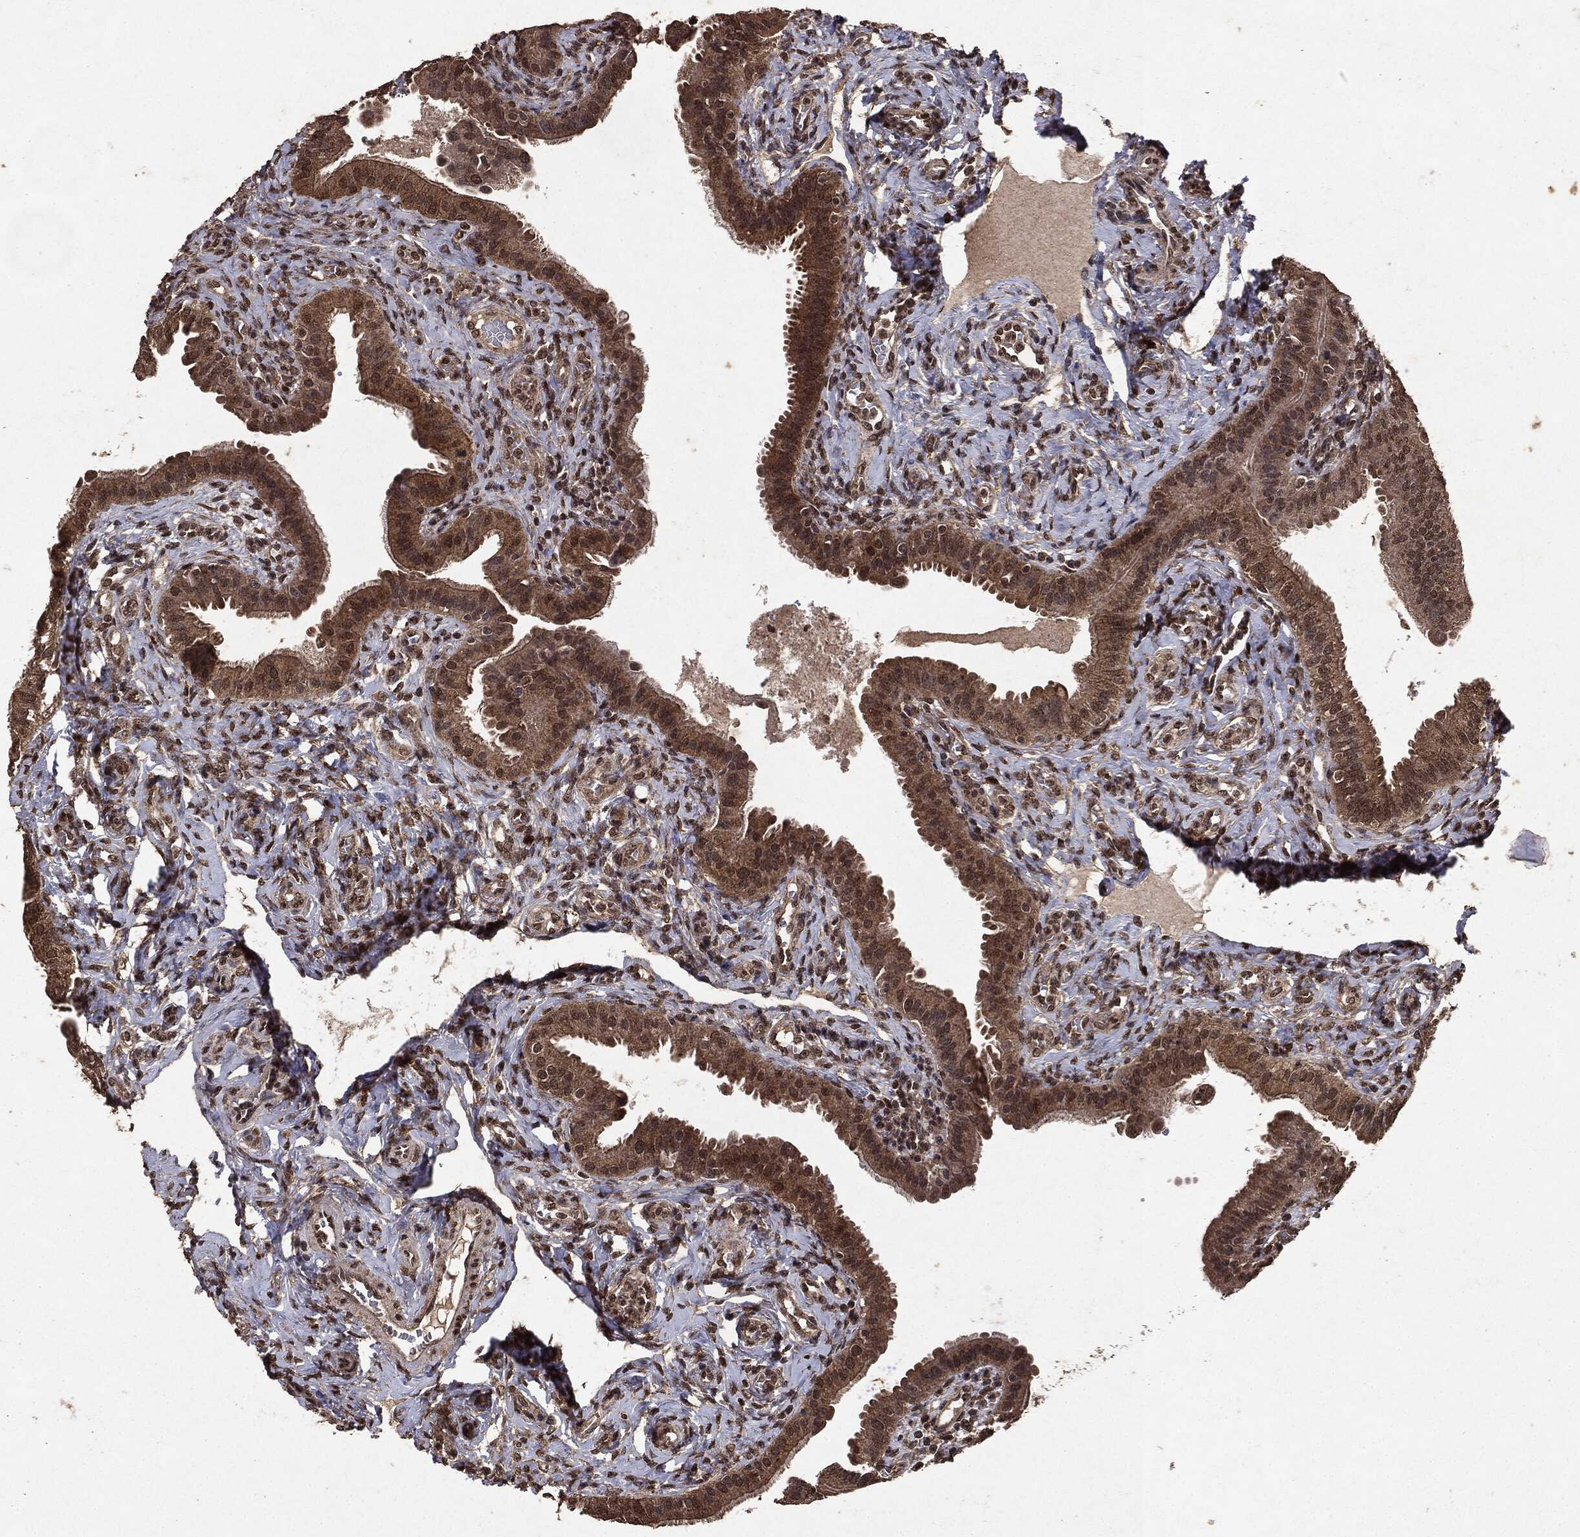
{"staining": {"intensity": "moderate", "quantity": ">75%", "location": "cytoplasmic/membranous"}, "tissue": "fallopian tube", "cell_type": "Glandular cells", "image_type": "normal", "snomed": [{"axis": "morphology", "description": "Normal tissue, NOS"}, {"axis": "topography", "description": "Fallopian tube"}], "caption": "Immunohistochemical staining of unremarkable fallopian tube reveals moderate cytoplasmic/membranous protein staining in about >75% of glandular cells.", "gene": "PEBP1", "patient": {"sex": "female", "age": 41}}